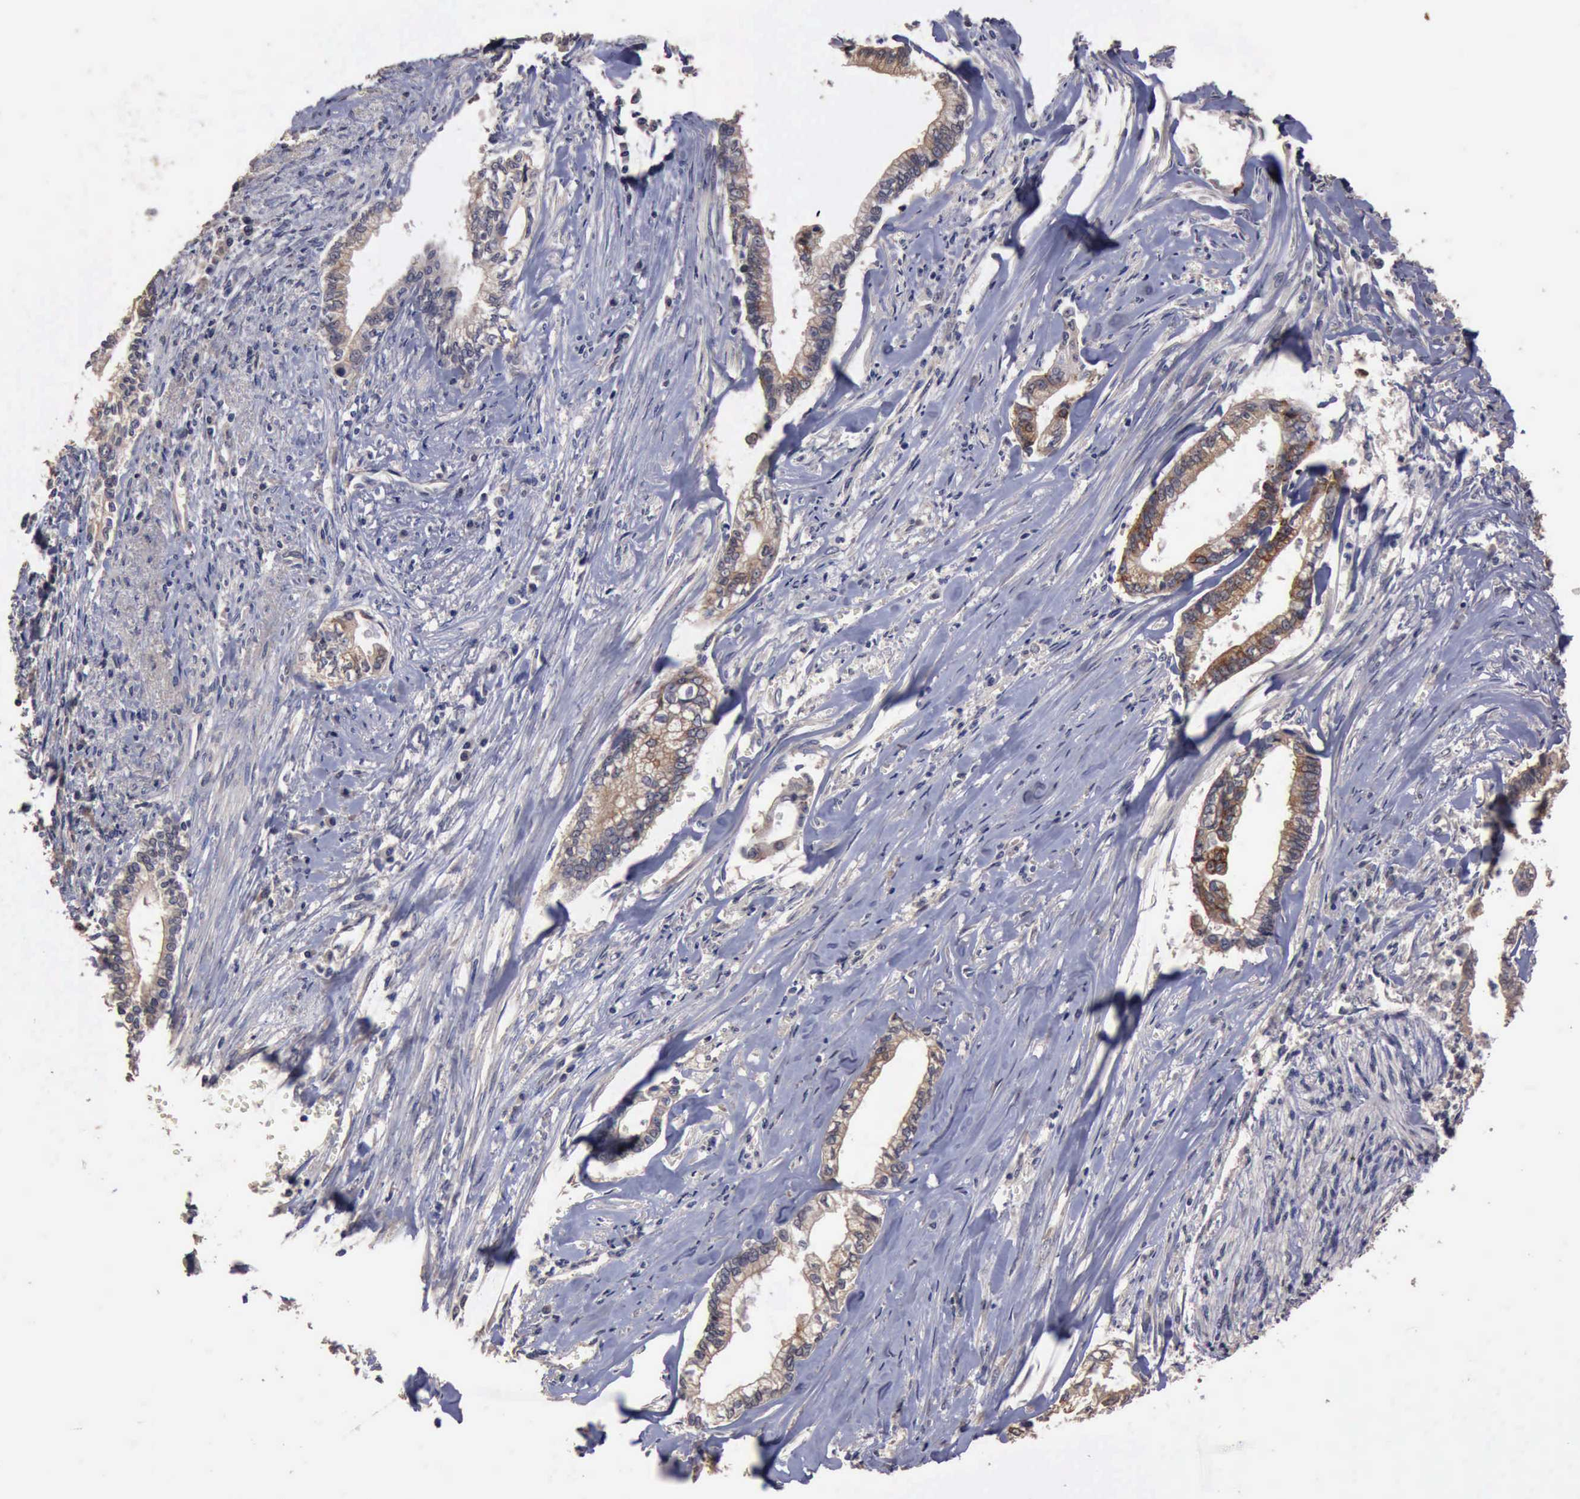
{"staining": {"intensity": "moderate", "quantity": "25%-75%", "location": "cytoplasmic/membranous"}, "tissue": "liver cancer", "cell_type": "Tumor cells", "image_type": "cancer", "snomed": [{"axis": "morphology", "description": "Cholangiocarcinoma"}, {"axis": "topography", "description": "Liver"}], "caption": "Cholangiocarcinoma (liver) stained with a brown dye shows moderate cytoplasmic/membranous positive expression in about 25%-75% of tumor cells.", "gene": "CRKL", "patient": {"sex": "male", "age": 57}}